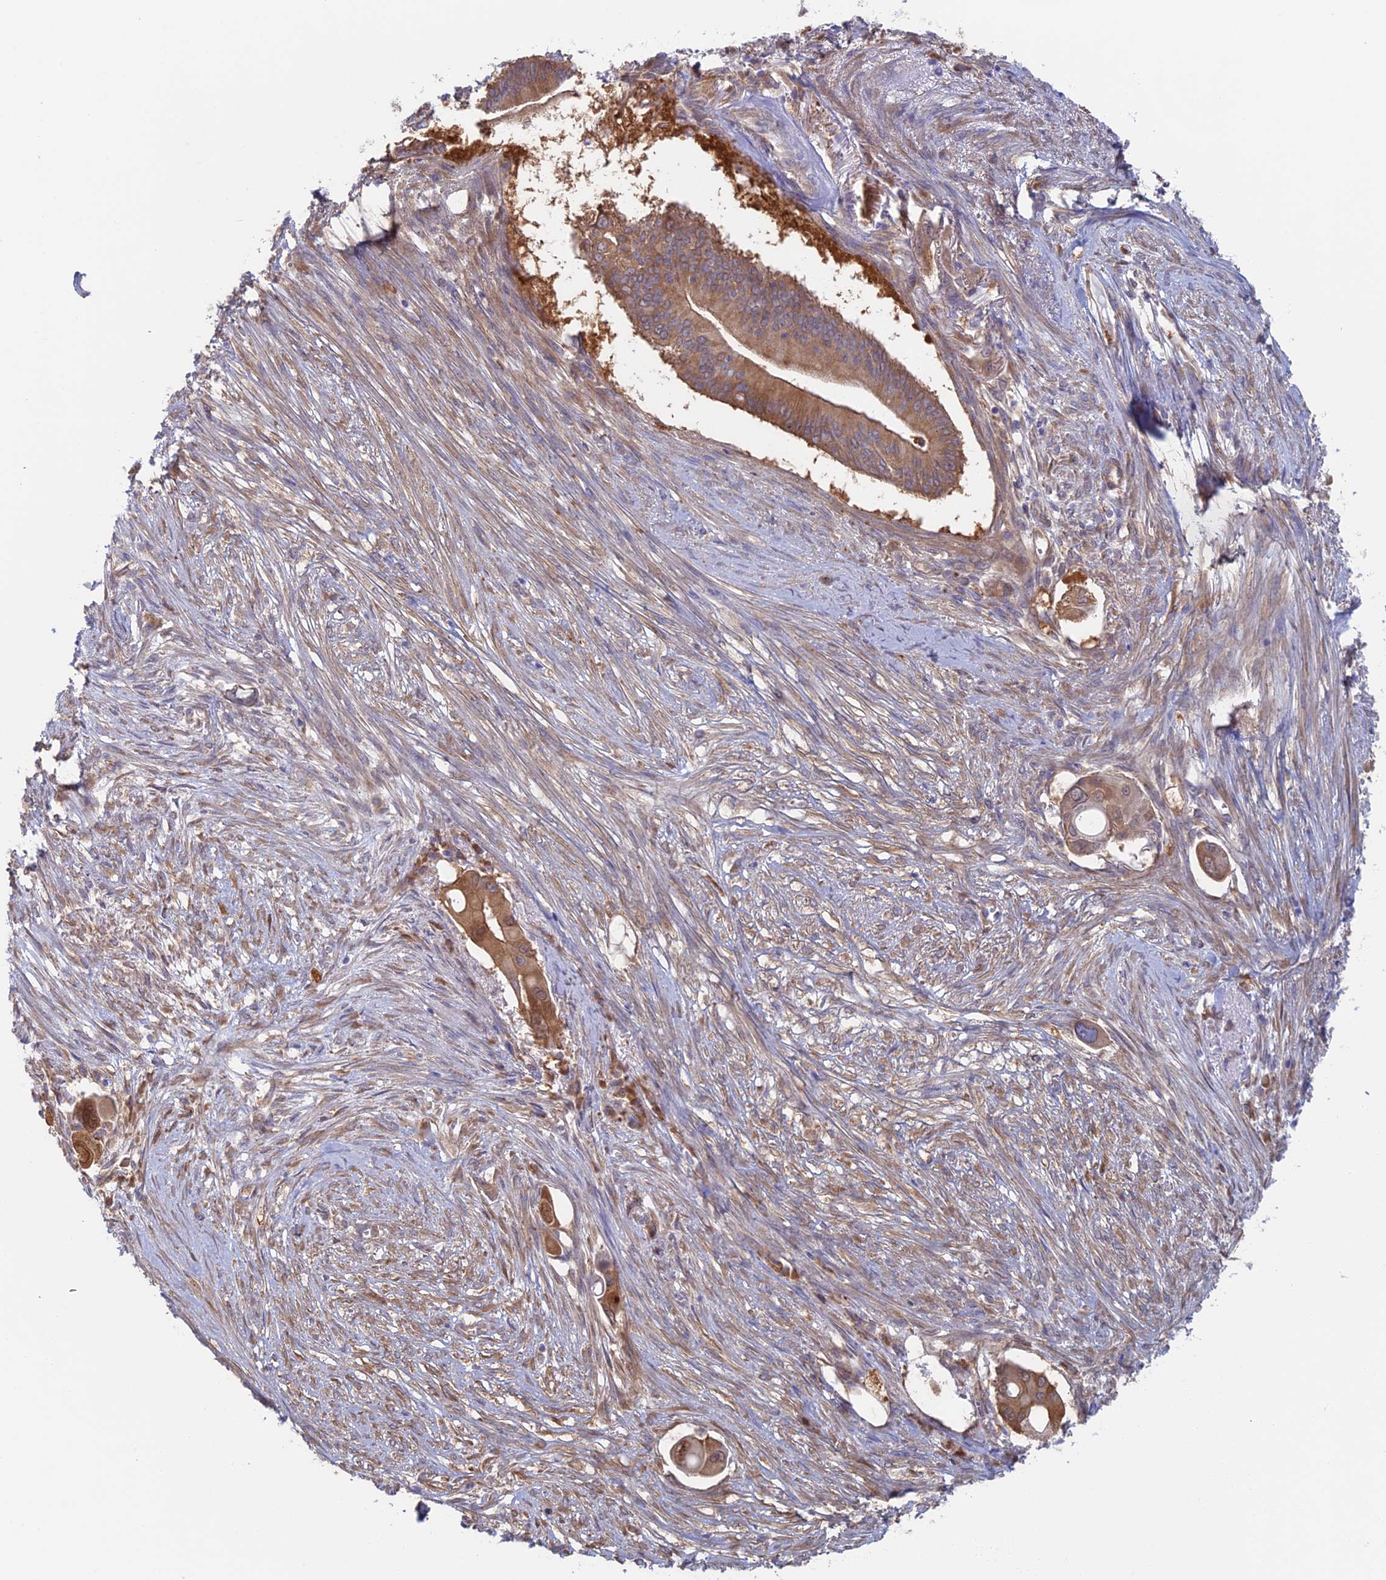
{"staining": {"intensity": "moderate", "quantity": ">75%", "location": "cytoplasmic/membranous"}, "tissue": "pancreatic cancer", "cell_type": "Tumor cells", "image_type": "cancer", "snomed": [{"axis": "morphology", "description": "Adenocarcinoma, NOS"}, {"axis": "topography", "description": "Pancreas"}], "caption": "Moderate cytoplasmic/membranous protein positivity is appreciated in about >75% of tumor cells in pancreatic adenocarcinoma. (Stains: DAB (3,3'-diaminobenzidine) in brown, nuclei in blue, Microscopy: brightfield microscopy at high magnification).", "gene": "SYNDIG1L", "patient": {"sex": "male", "age": 68}}